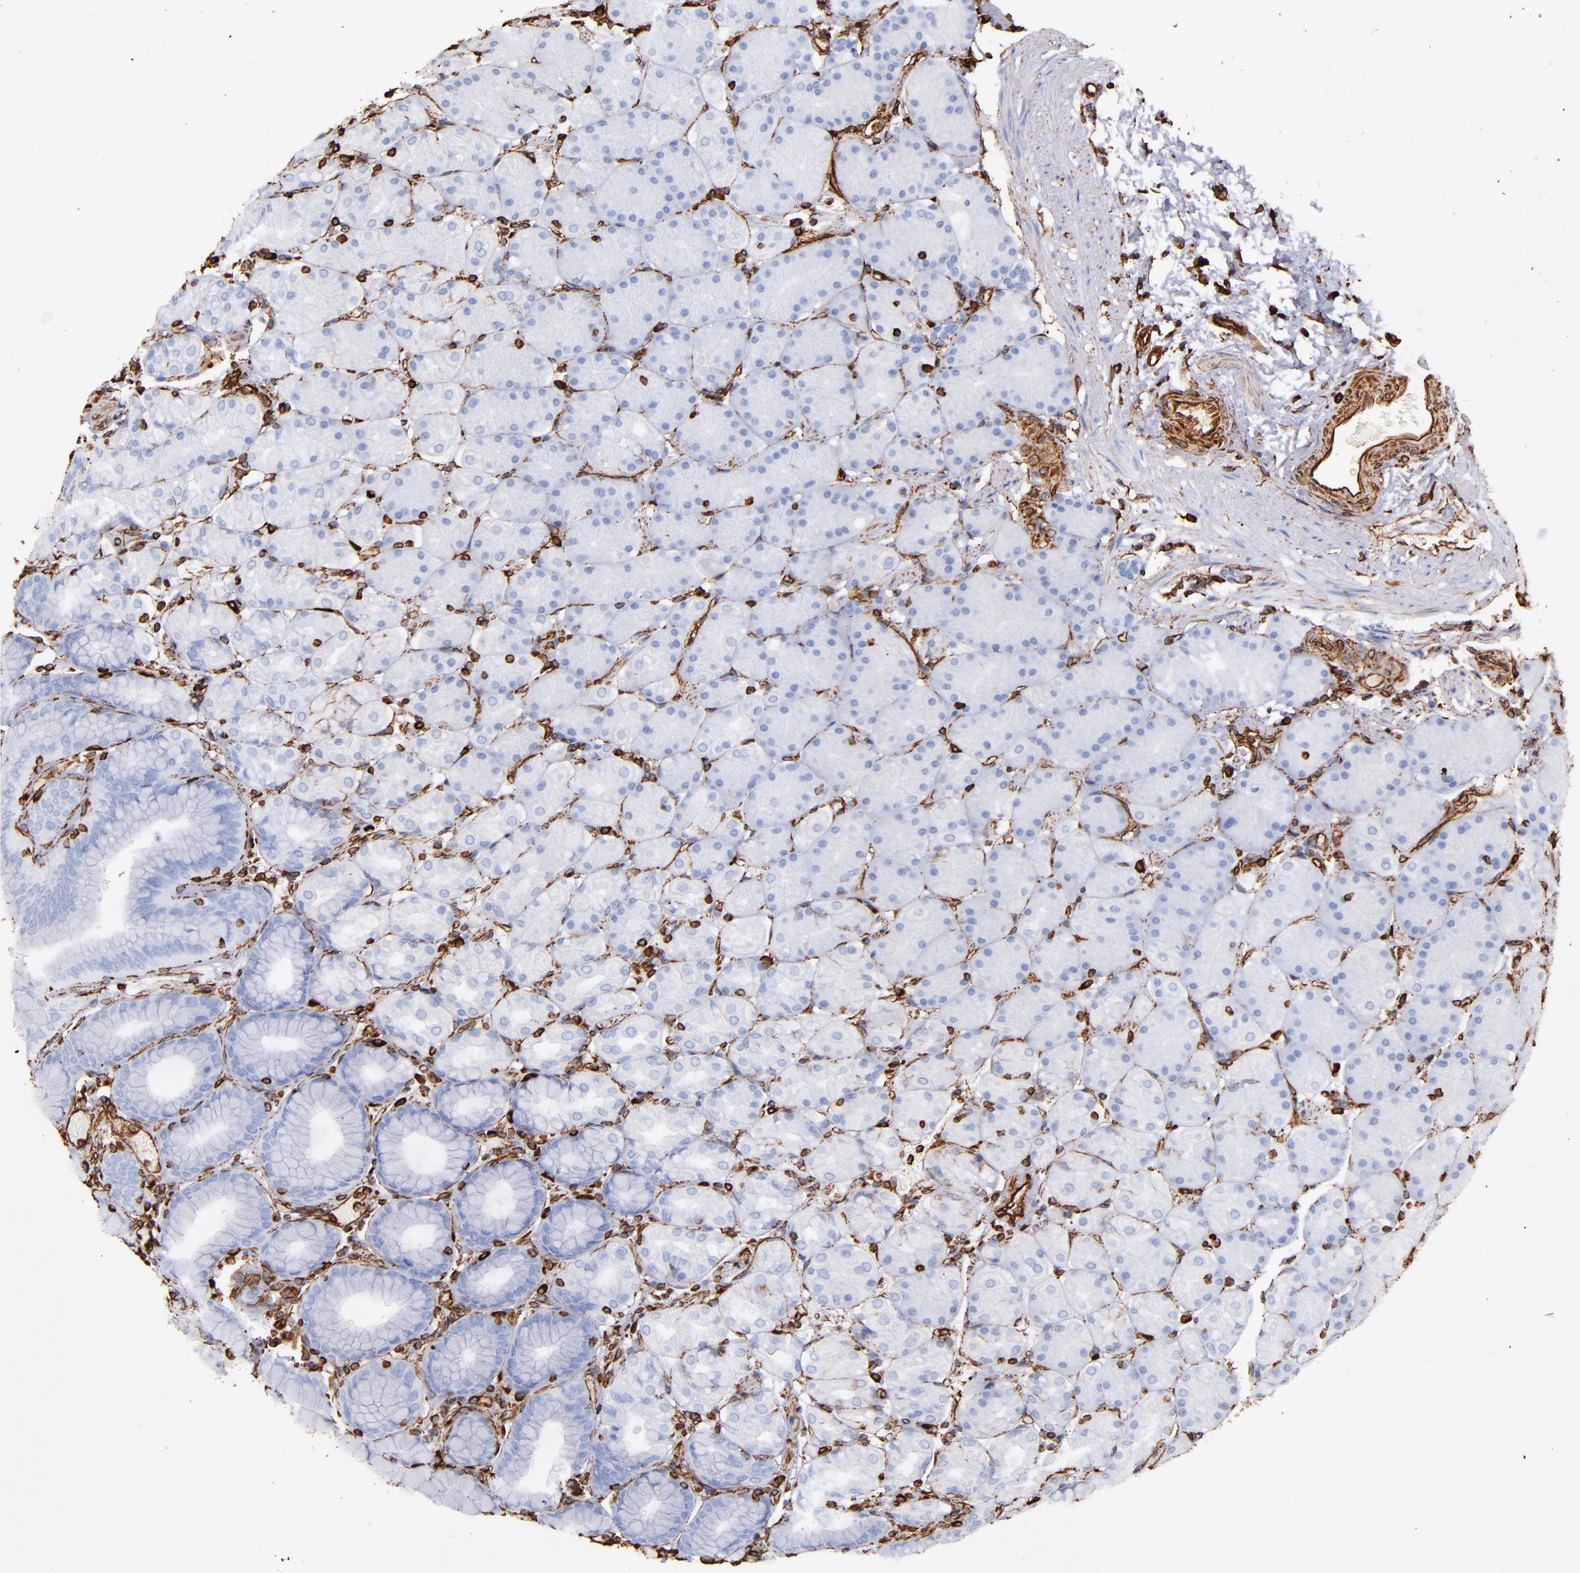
{"staining": {"intensity": "negative", "quantity": "none", "location": "none"}, "tissue": "stomach", "cell_type": "Glandular cells", "image_type": "normal", "snomed": [{"axis": "morphology", "description": "Normal tissue, NOS"}, {"axis": "topography", "description": "Stomach, upper"}, {"axis": "topography", "description": "Stomach"}], "caption": "The histopathology image reveals no significant positivity in glandular cells of stomach.", "gene": "VIM", "patient": {"sex": "male", "age": 76}}